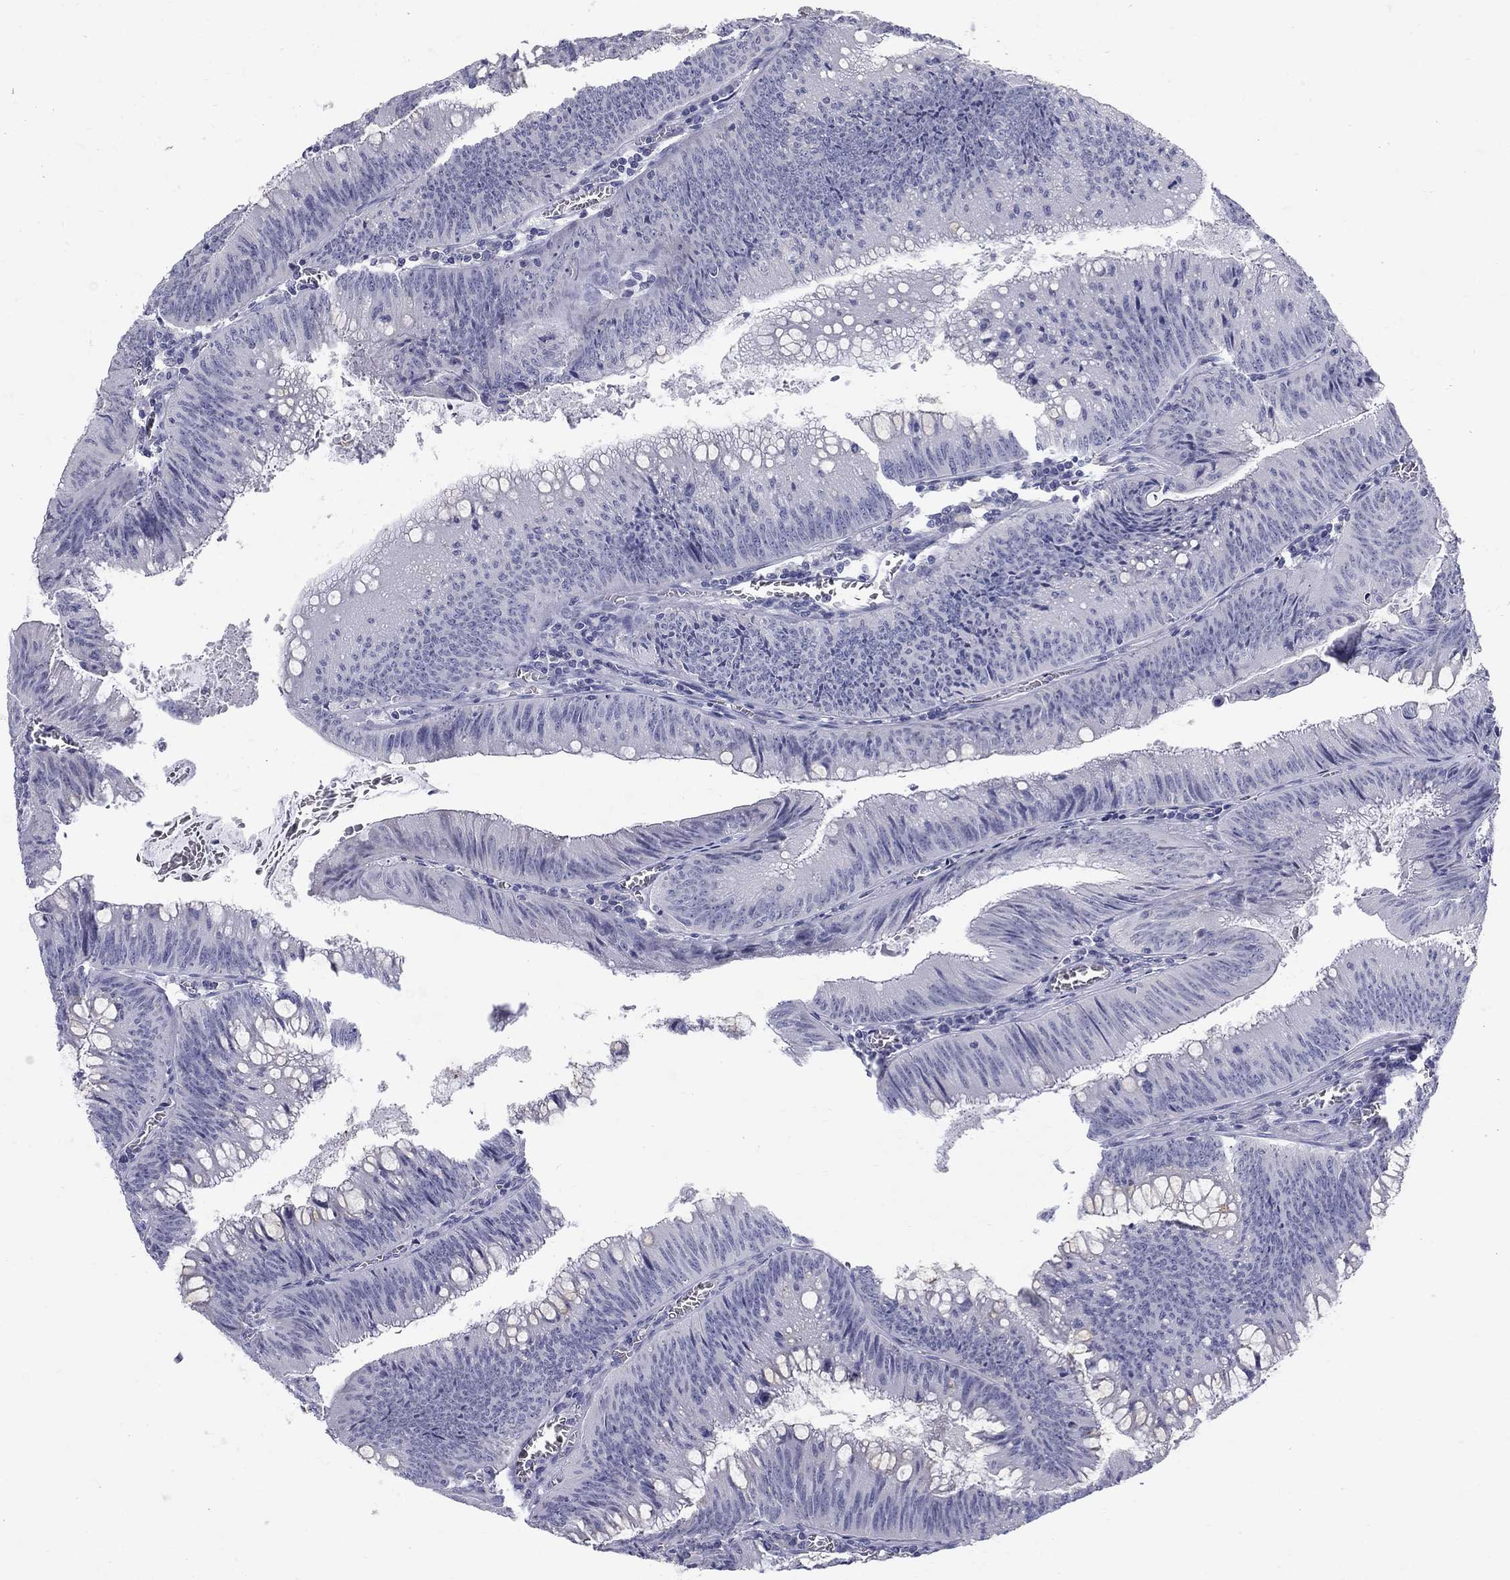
{"staining": {"intensity": "negative", "quantity": "none", "location": "none"}, "tissue": "colorectal cancer", "cell_type": "Tumor cells", "image_type": "cancer", "snomed": [{"axis": "morphology", "description": "Adenocarcinoma, NOS"}, {"axis": "topography", "description": "Rectum"}], "caption": "Tumor cells show no significant expression in adenocarcinoma (colorectal). (DAB immunohistochemistry (IHC) with hematoxylin counter stain).", "gene": "MAGEB6", "patient": {"sex": "female", "age": 72}}